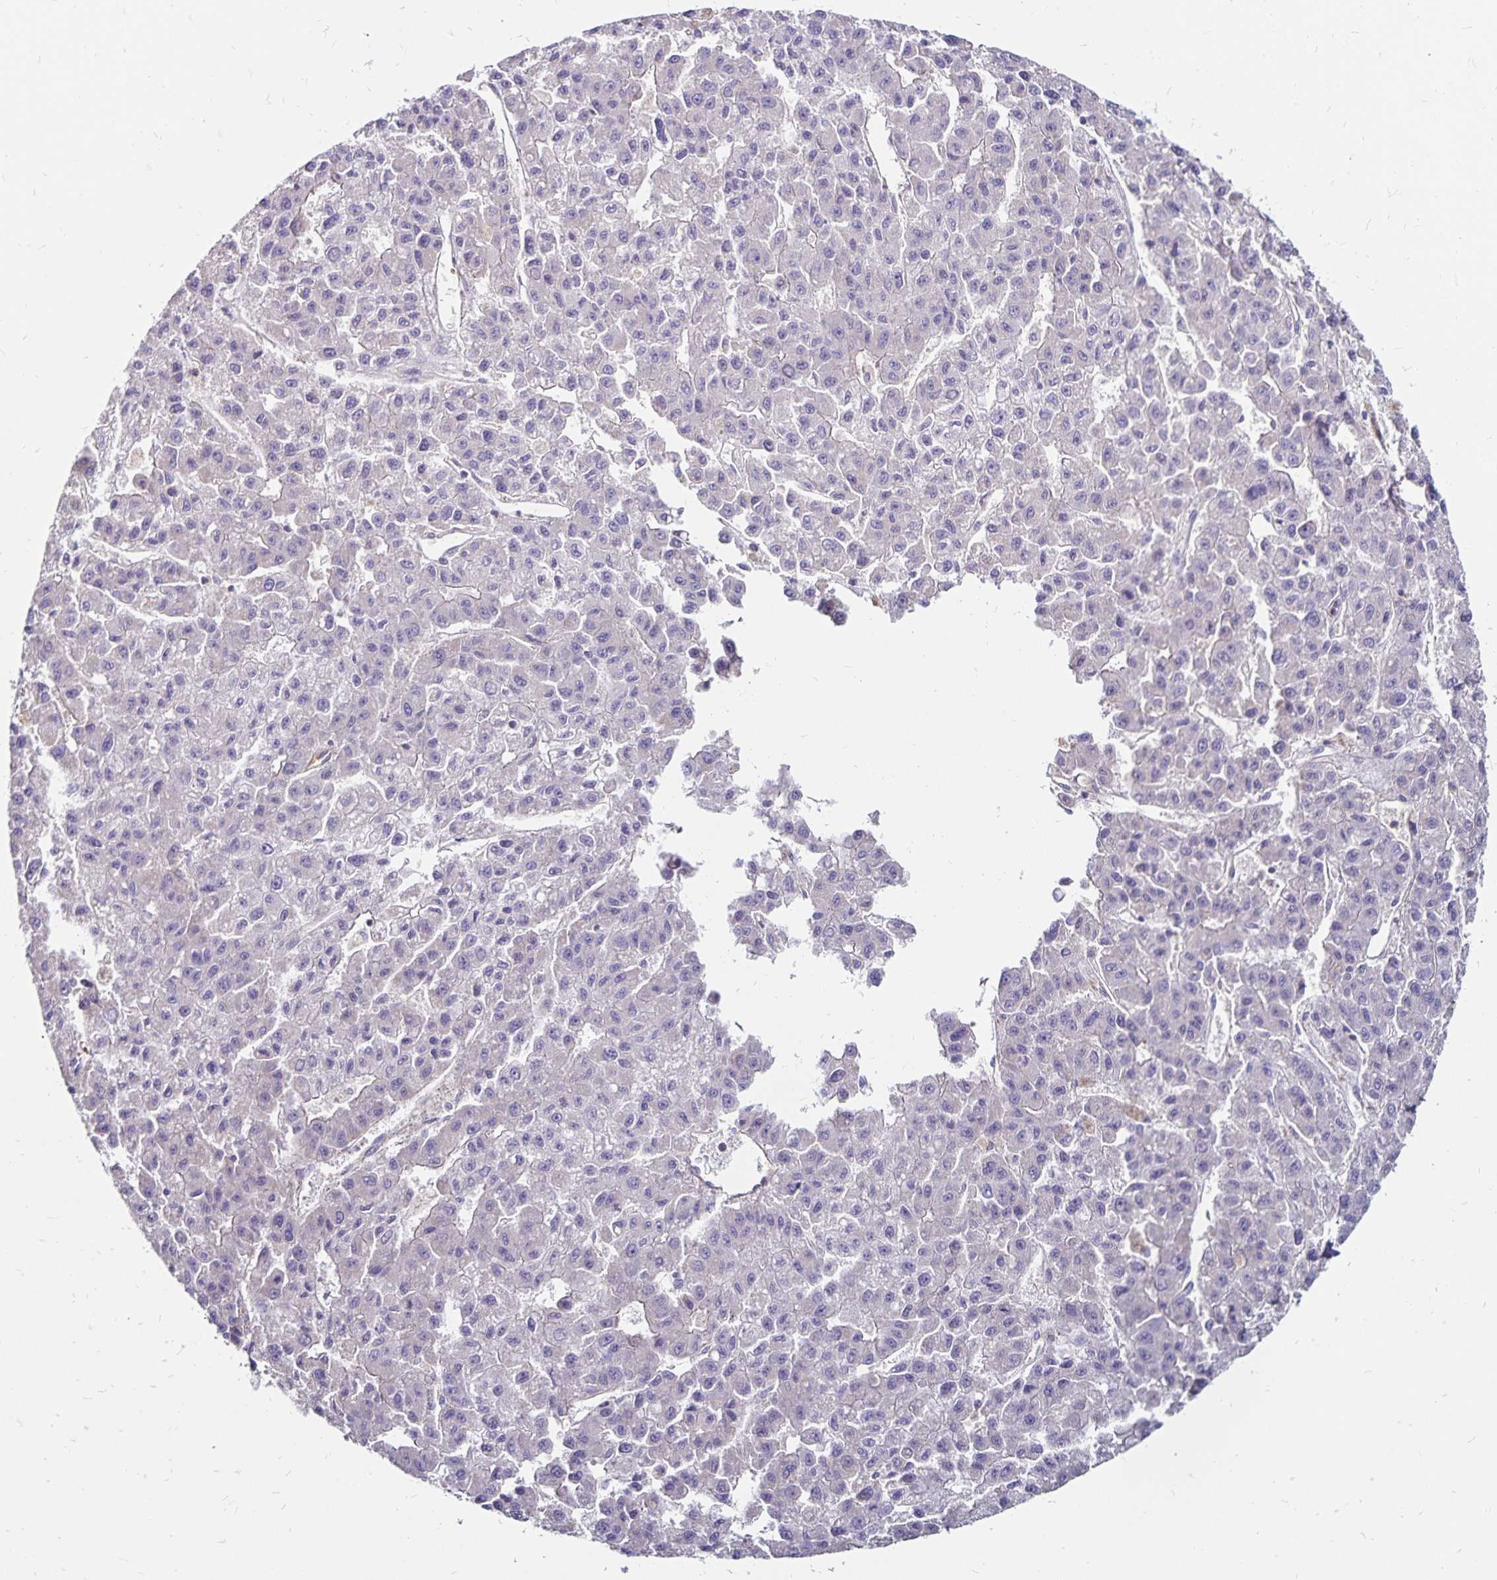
{"staining": {"intensity": "negative", "quantity": "none", "location": "none"}, "tissue": "liver cancer", "cell_type": "Tumor cells", "image_type": "cancer", "snomed": [{"axis": "morphology", "description": "Carcinoma, Hepatocellular, NOS"}, {"axis": "topography", "description": "Liver"}], "caption": "Photomicrograph shows no significant protein positivity in tumor cells of hepatocellular carcinoma (liver).", "gene": "RPRML", "patient": {"sex": "male", "age": 70}}